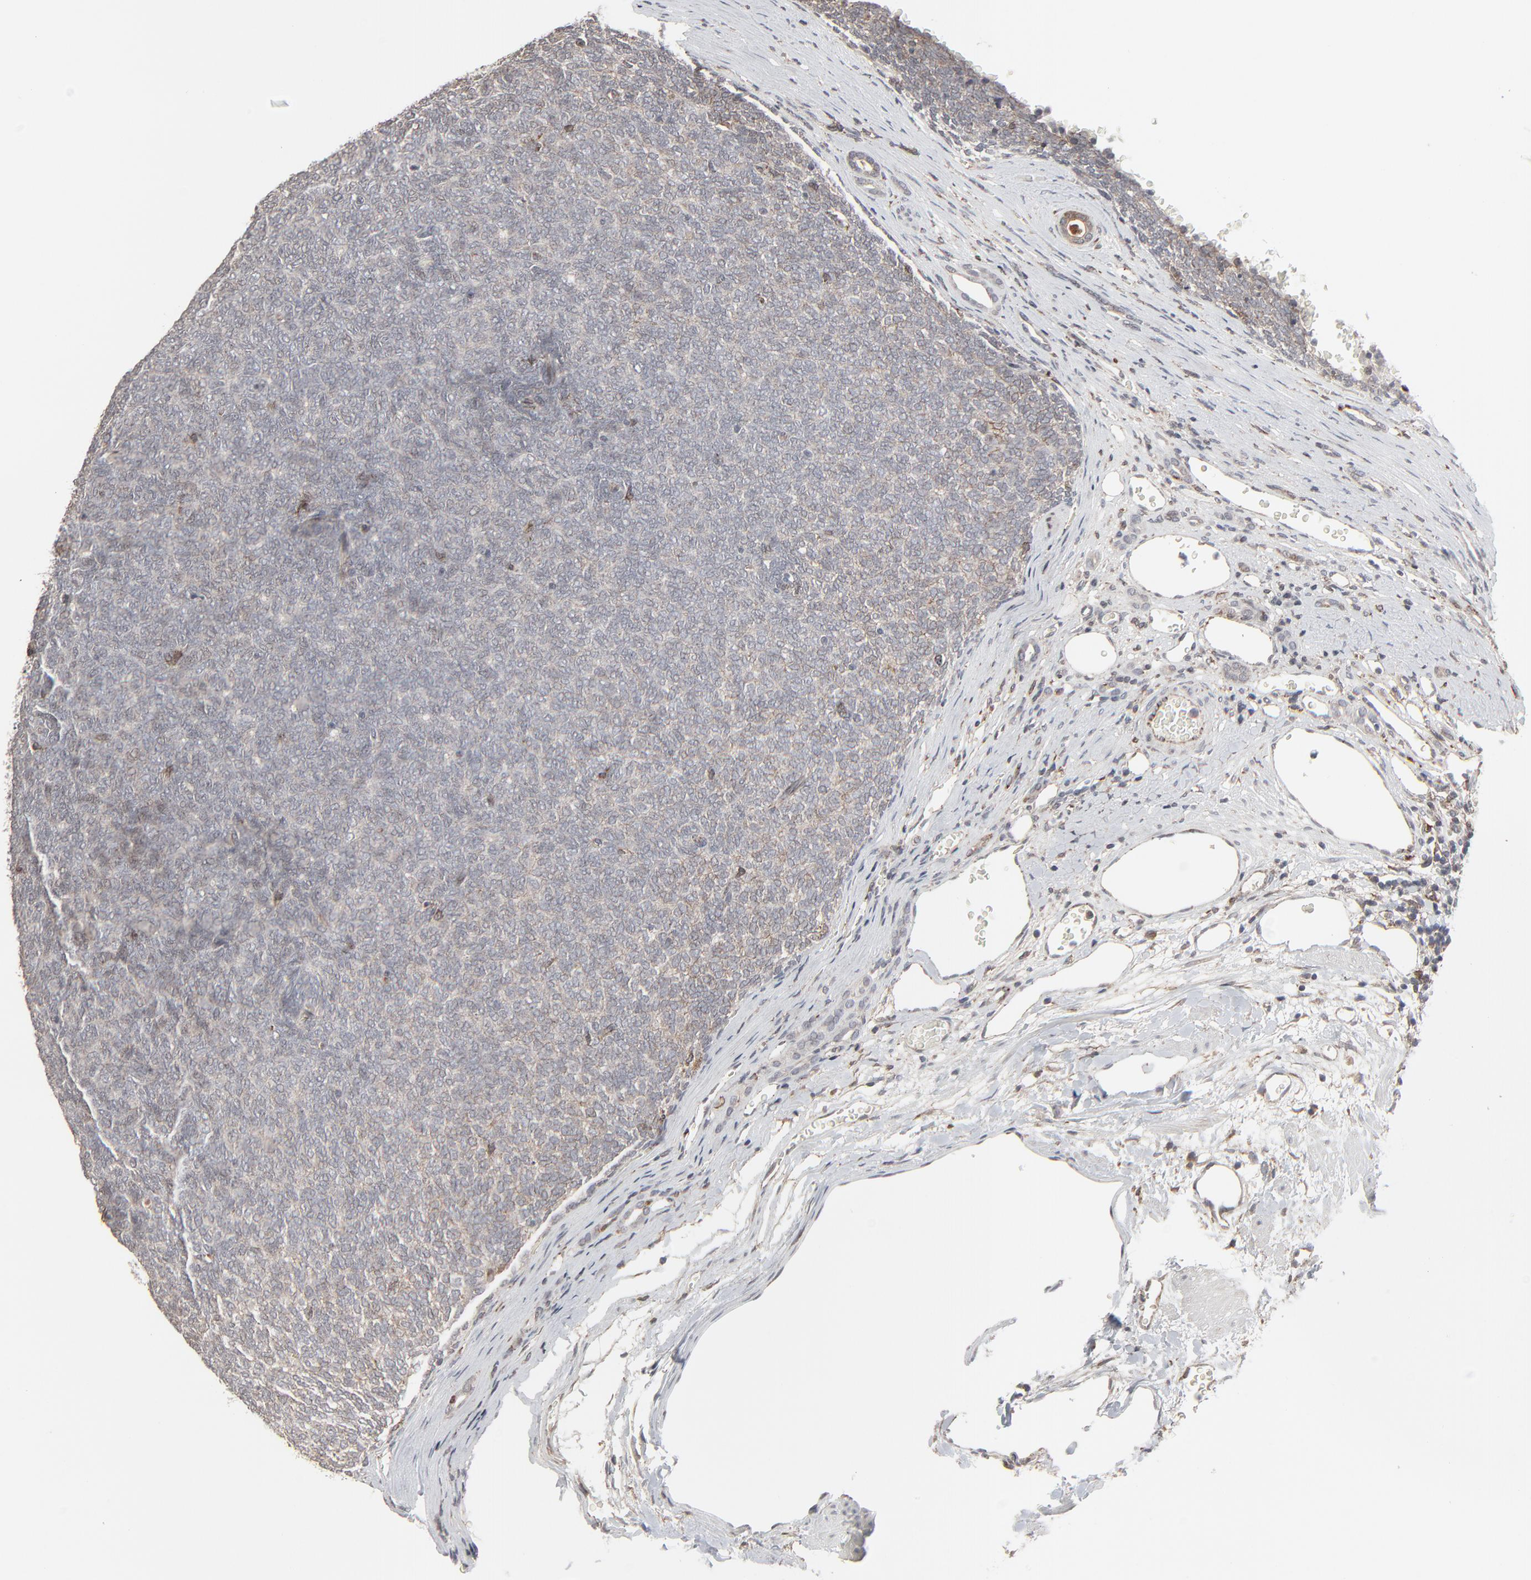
{"staining": {"intensity": "weak", "quantity": "<25%", "location": "cytoplasmic/membranous"}, "tissue": "renal cancer", "cell_type": "Tumor cells", "image_type": "cancer", "snomed": [{"axis": "morphology", "description": "Neoplasm, malignant, NOS"}, {"axis": "topography", "description": "Kidney"}], "caption": "This is a histopathology image of IHC staining of renal cancer, which shows no positivity in tumor cells. Nuclei are stained in blue.", "gene": "CTNND1", "patient": {"sex": "male", "age": 28}}